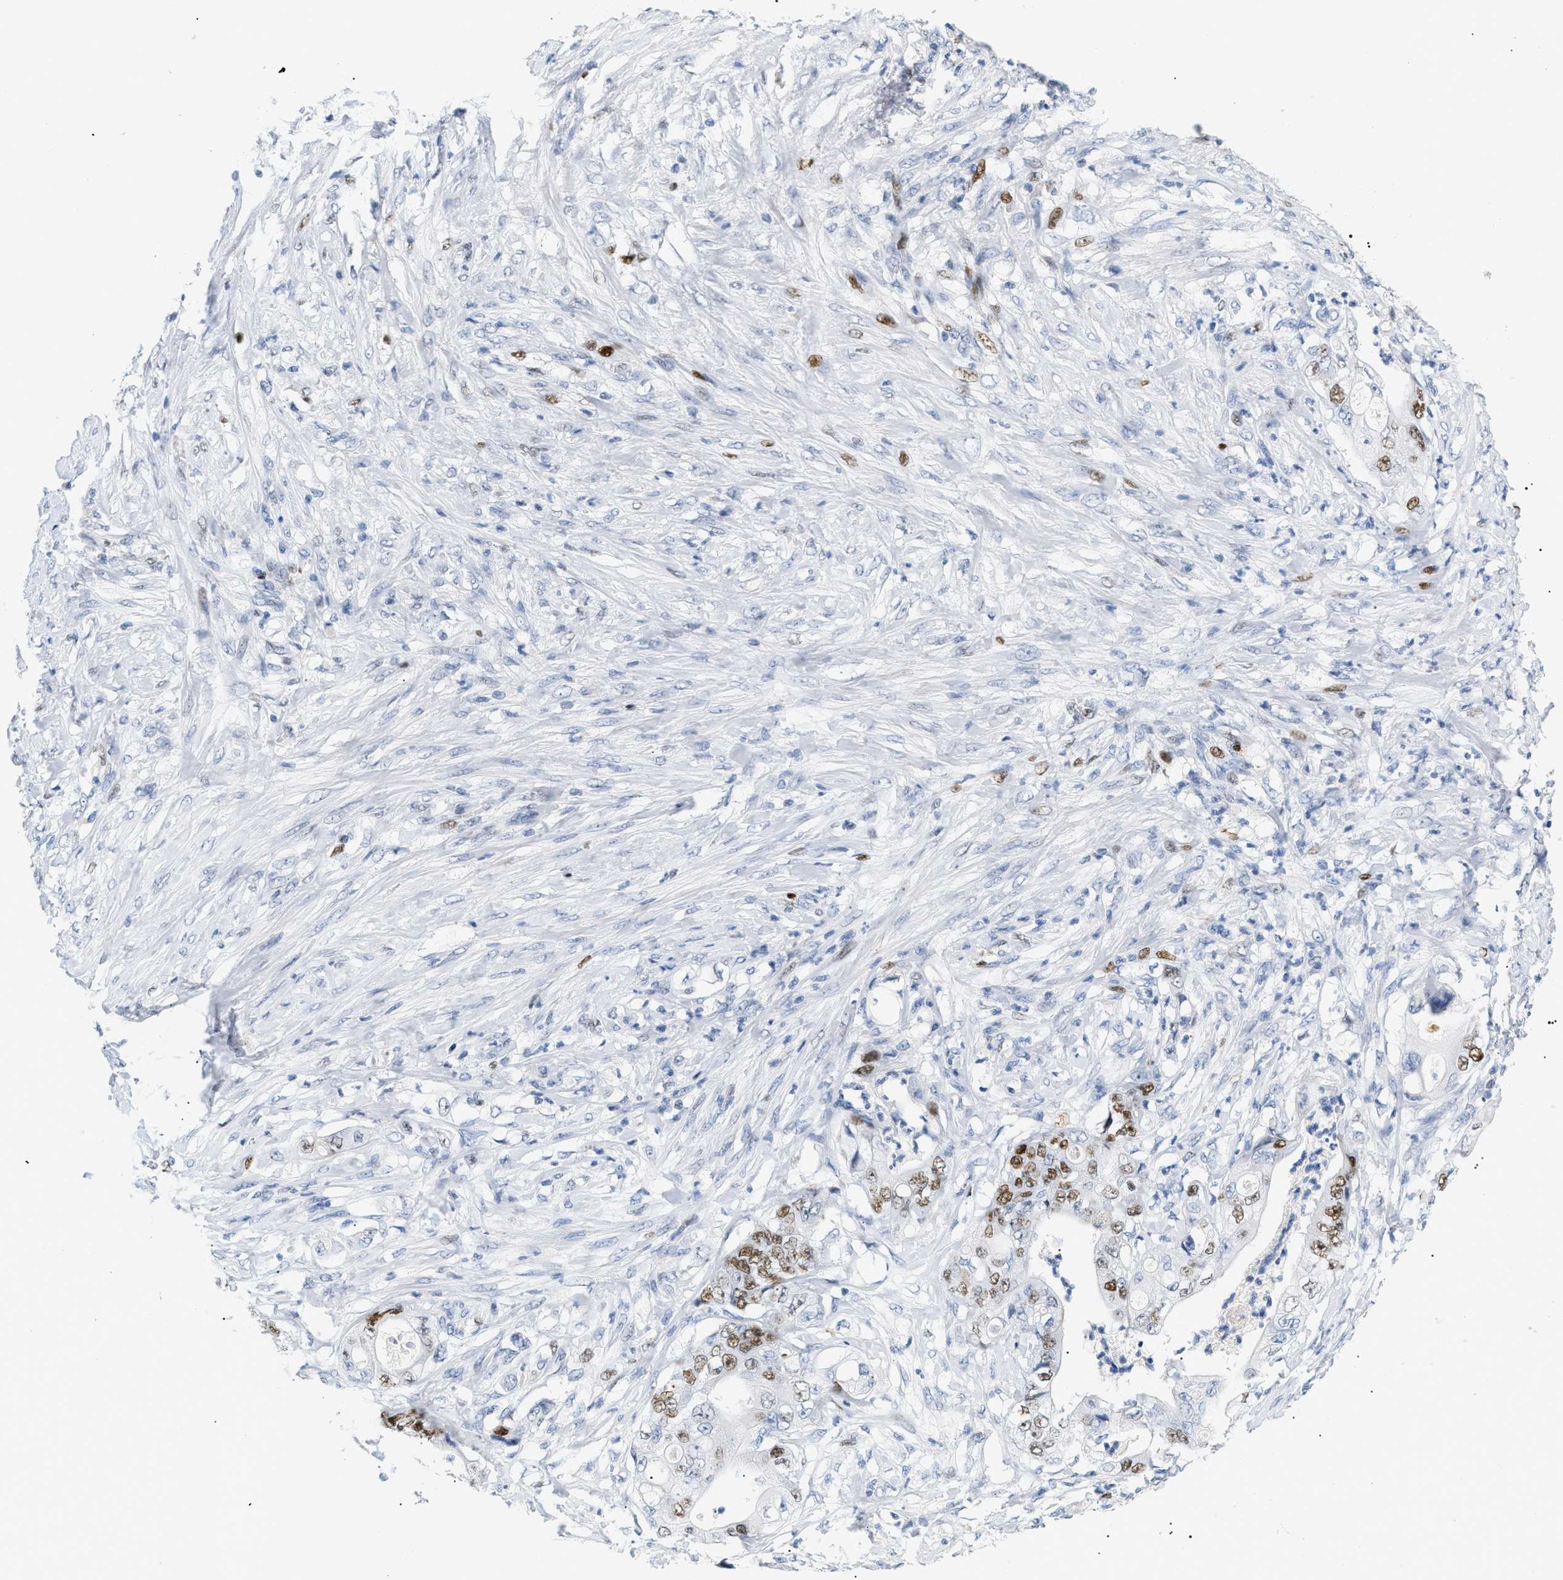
{"staining": {"intensity": "moderate", "quantity": ">75%", "location": "nuclear"}, "tissue": "stomach cancer", "cell_type": "Tumor cells", "image_type": "cancer", "snomed": [{"axis": "morphology", "description": "Adenocarcinoma, NOS"}, {"axis": "topography", "description": "Stomach"}], "caption": "Immunohistochemical staining of human stomach cancer (adenocarcinoma) shows medium levels of moderate nuclear protein expression in about >75% of tumor cells. (Brightfield microscopy of DAB IHC at high magnification).", "gene": "MCM7", "patient": {"sex": "female", "age": 73}}